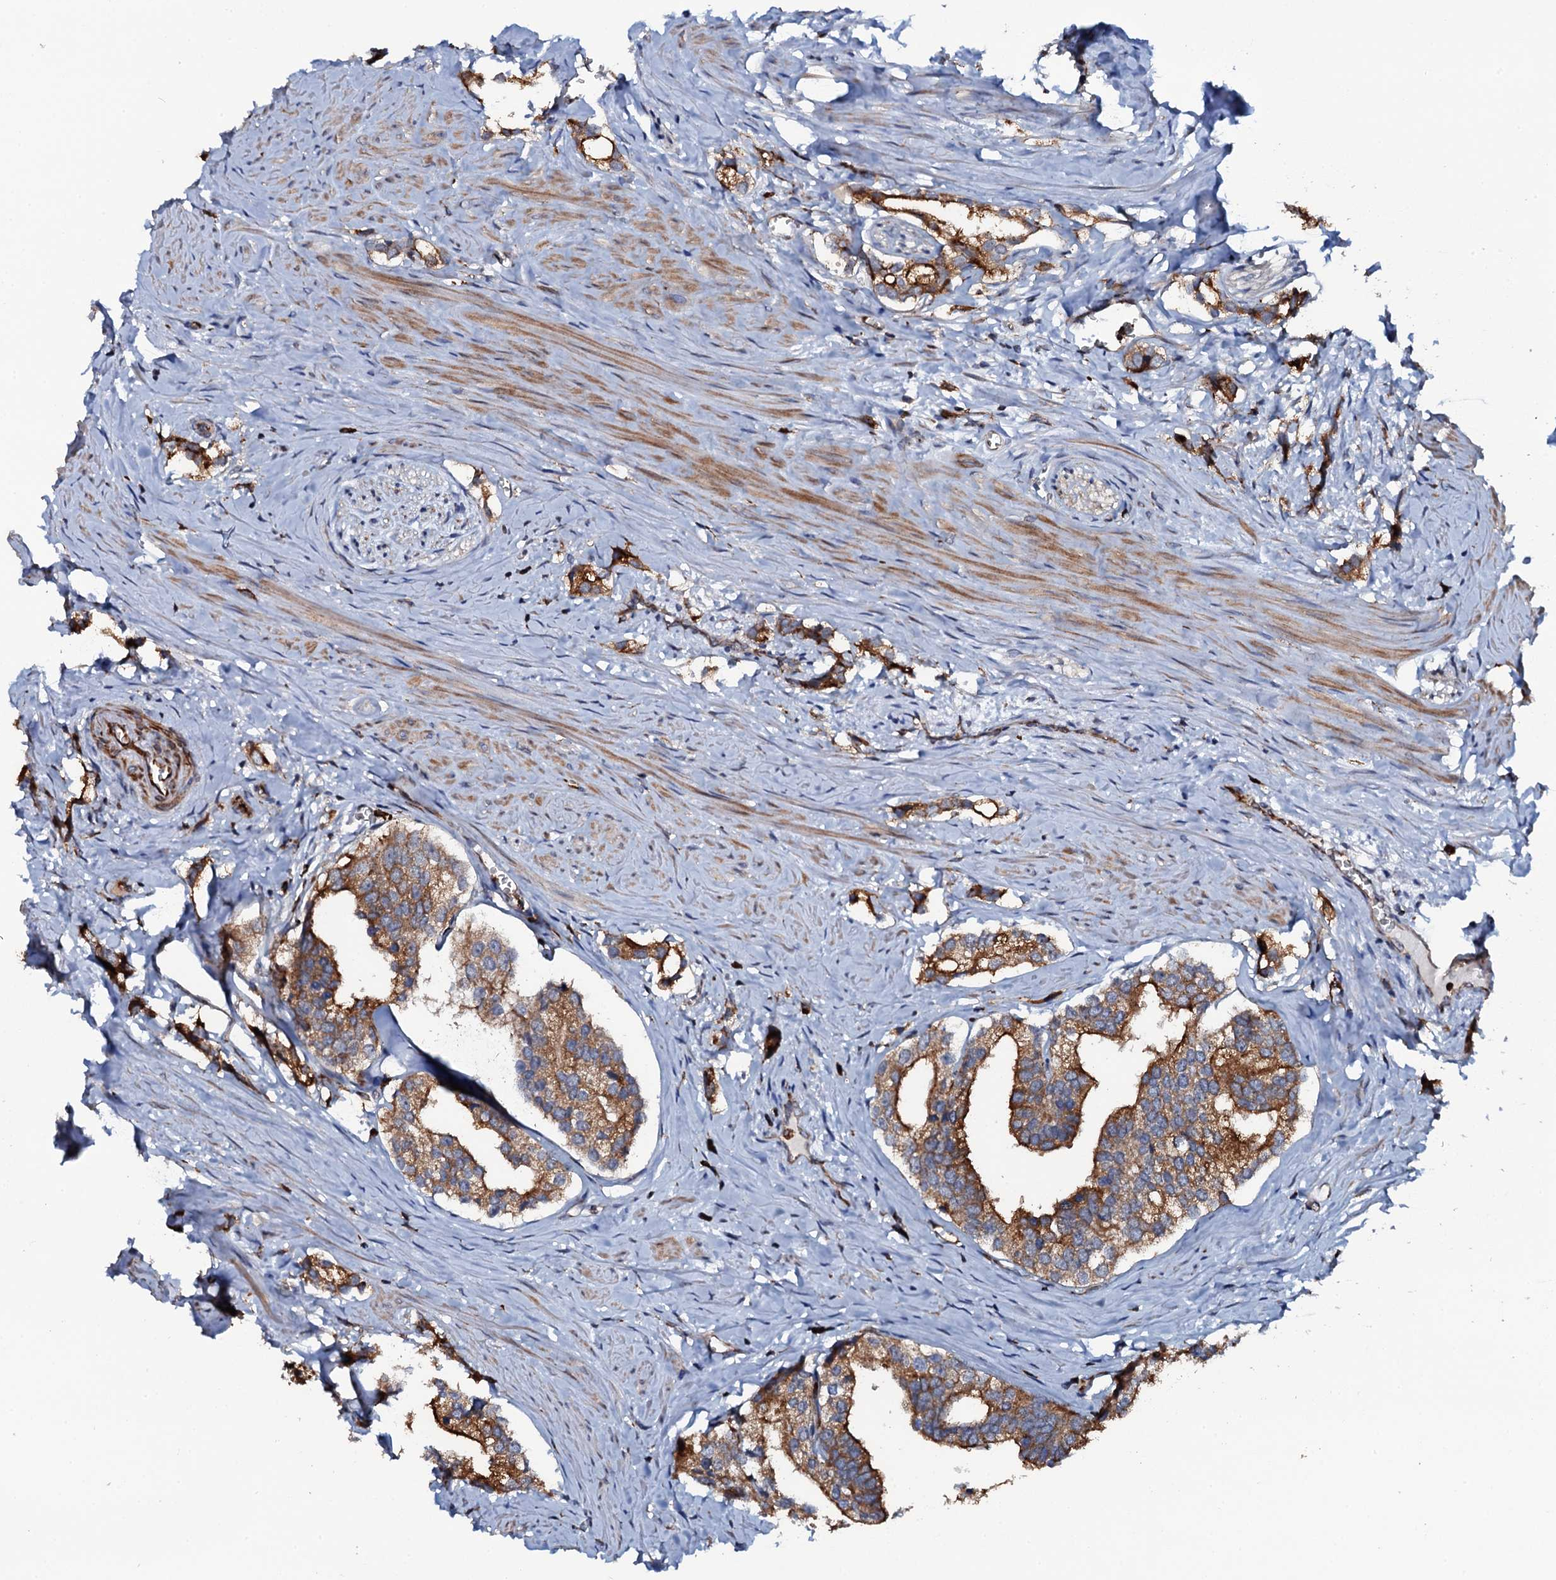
{"staining": {"intensity": "moderate", "quantity": ">75%", "location": "cytoplasmic/membranous"}, "tissue": "prostate cancer", "cell_type": "Tumor cells", "image_type": "cancer", "snomed": [{"axis": "morphology", "description": "Adenocarcinoma, High grade"}, {"axis": "topography", "description": "Prostate"}], "caption": "High-magnification brightfield microscopy of high-grade adenocarcinoma (prostate) stained with DAB (3,3'-diaminobenzidine) (brown) and counterstained with hematoxylin (blue). tumor cells exhibit moderate cytoplasmic/membranous staining is seen in about>75% of cells.", "gene": "VAMP8", "patient": {"sex": "male", "age": 66}}